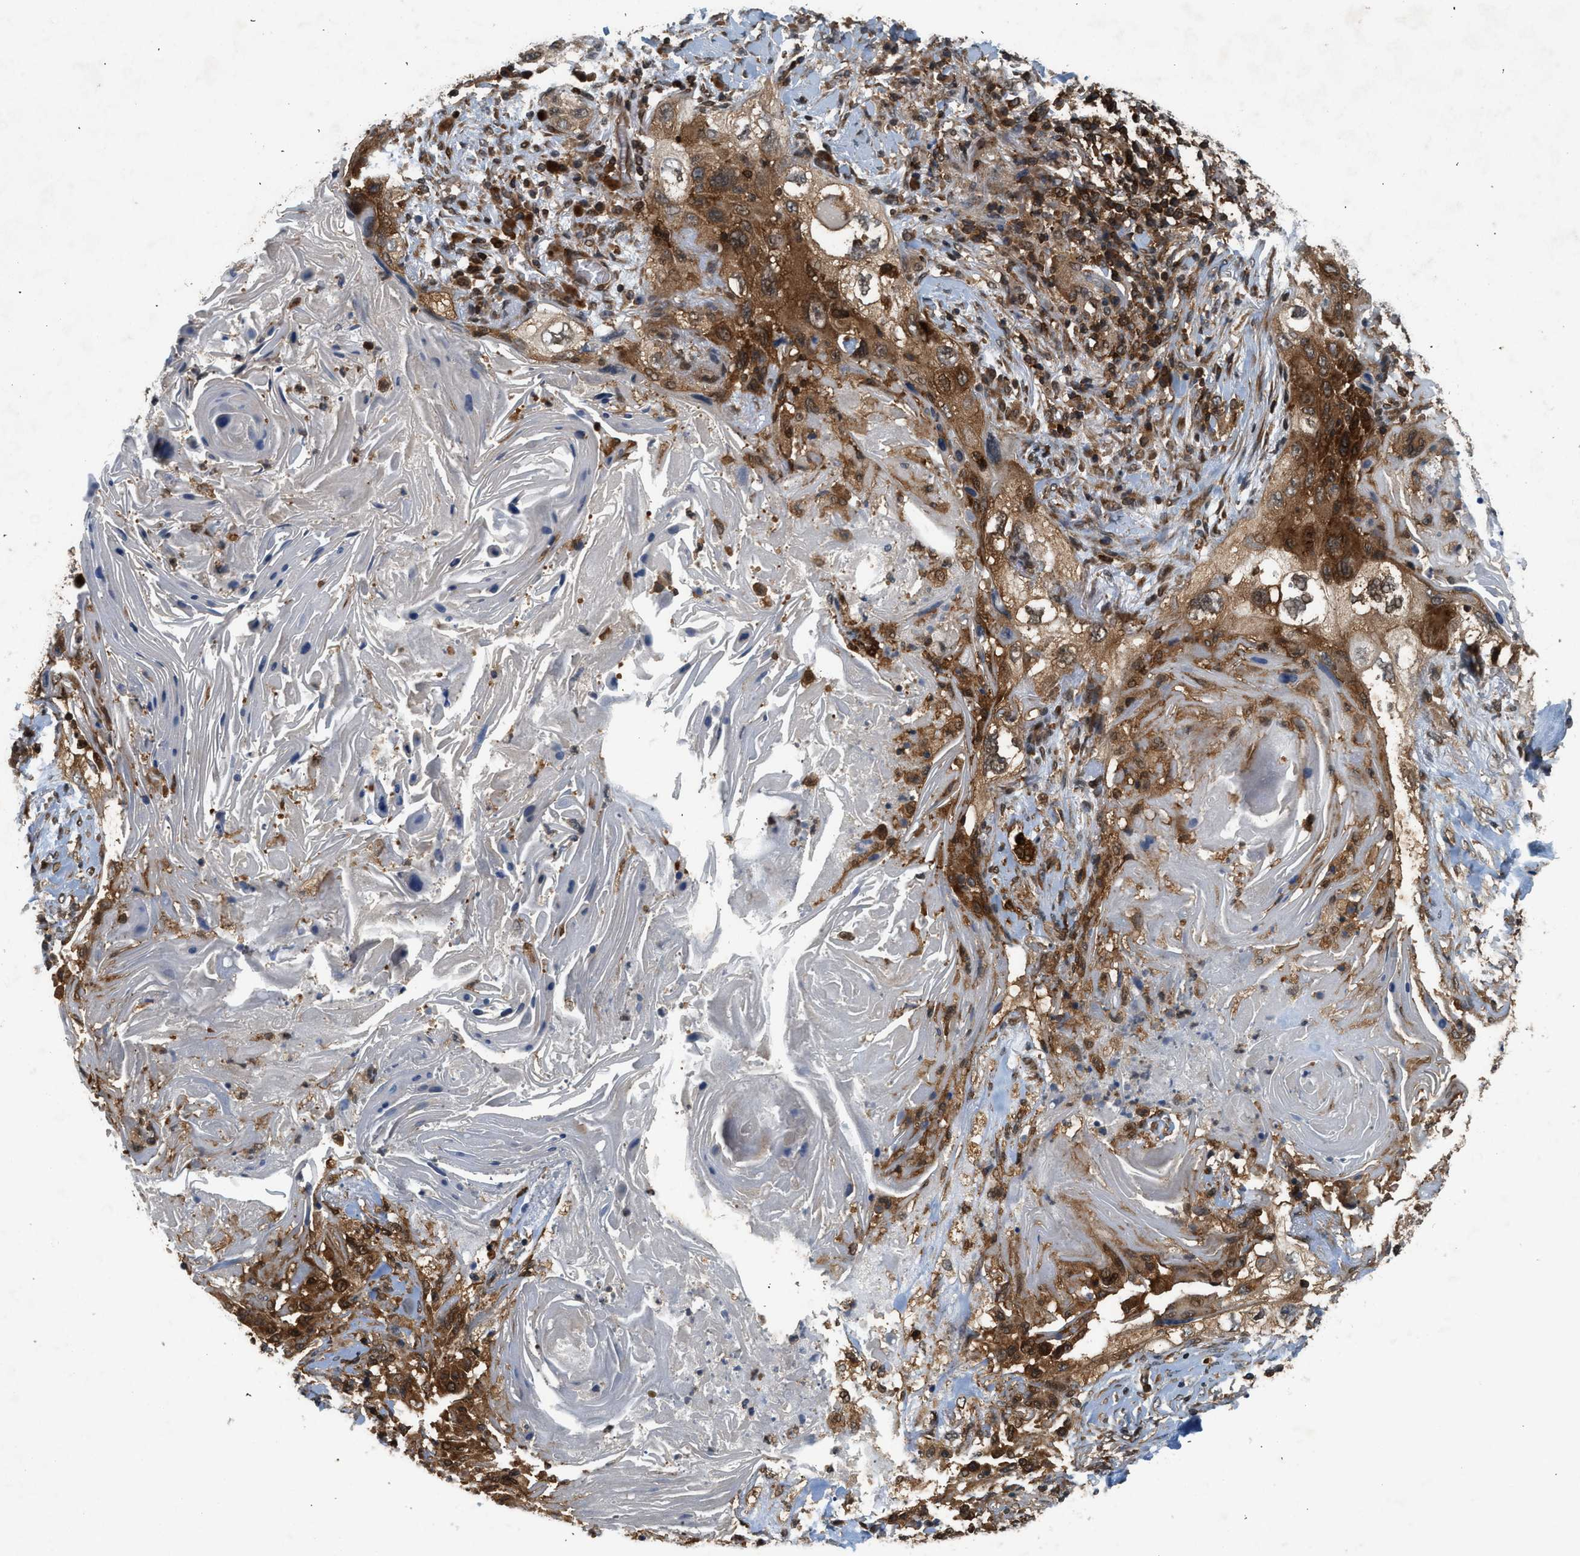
{"staining": {"intensity": "moderate", "quantity": ">75%", "location": "cytoplasmic/membranous"}, "tissue": "lung cancer", "cell_type": "Tumor cells", "image_type": "cancer", "snomed": [{"axis": "morphology", "description": "Squamous cell carcinoma, NOS"}, {"axis": "topography", "description": "Lung"}], "caption": "Tumor cells reveal moderate cytoplasmic/membranous staining in about >75% of cells in lung squamous cell carcinoma.", "gene": "OXSR1", "patient": {"sex": "female", "age": 67}}